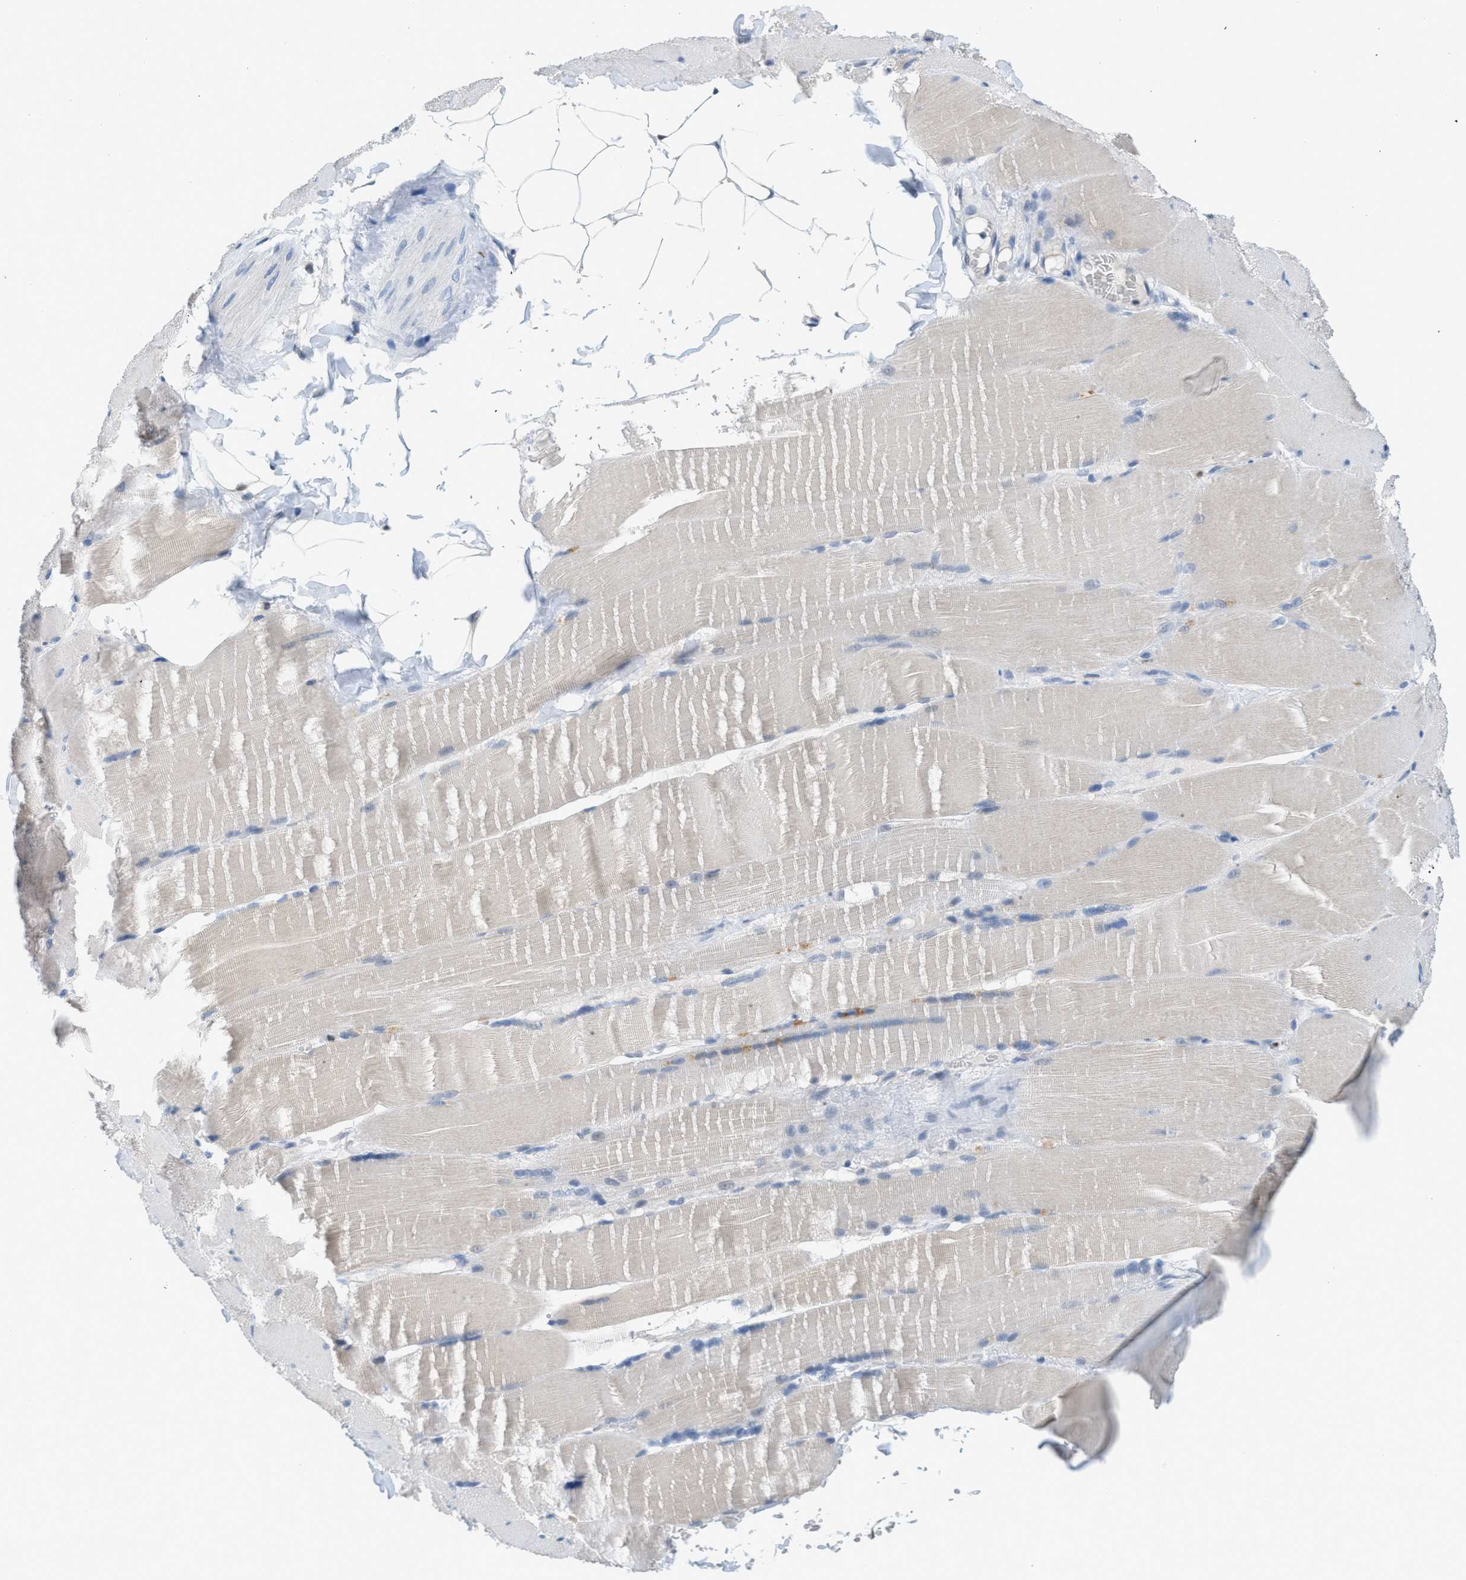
{"staining": {"intensity": "weak", "quantity": "<25%", "location": "cytoplasmic/membranous"}, "tissue": "skeletal muscle", "cell_type": "Myocytes", "image_type": "normal", "snomed": [{"axis": "morphology", "description": "Normal tissue, NOS"}, {"axis": "topography", "description": "Skin"}, {"axis": "topography", "description": "Skeletal muscle"}], "caption": "IHC of benign human skeletal muscle demonstrates no expression in myocytes.", "gene": "PPM1D", "patient": {"sex": "male", "age": 83}}